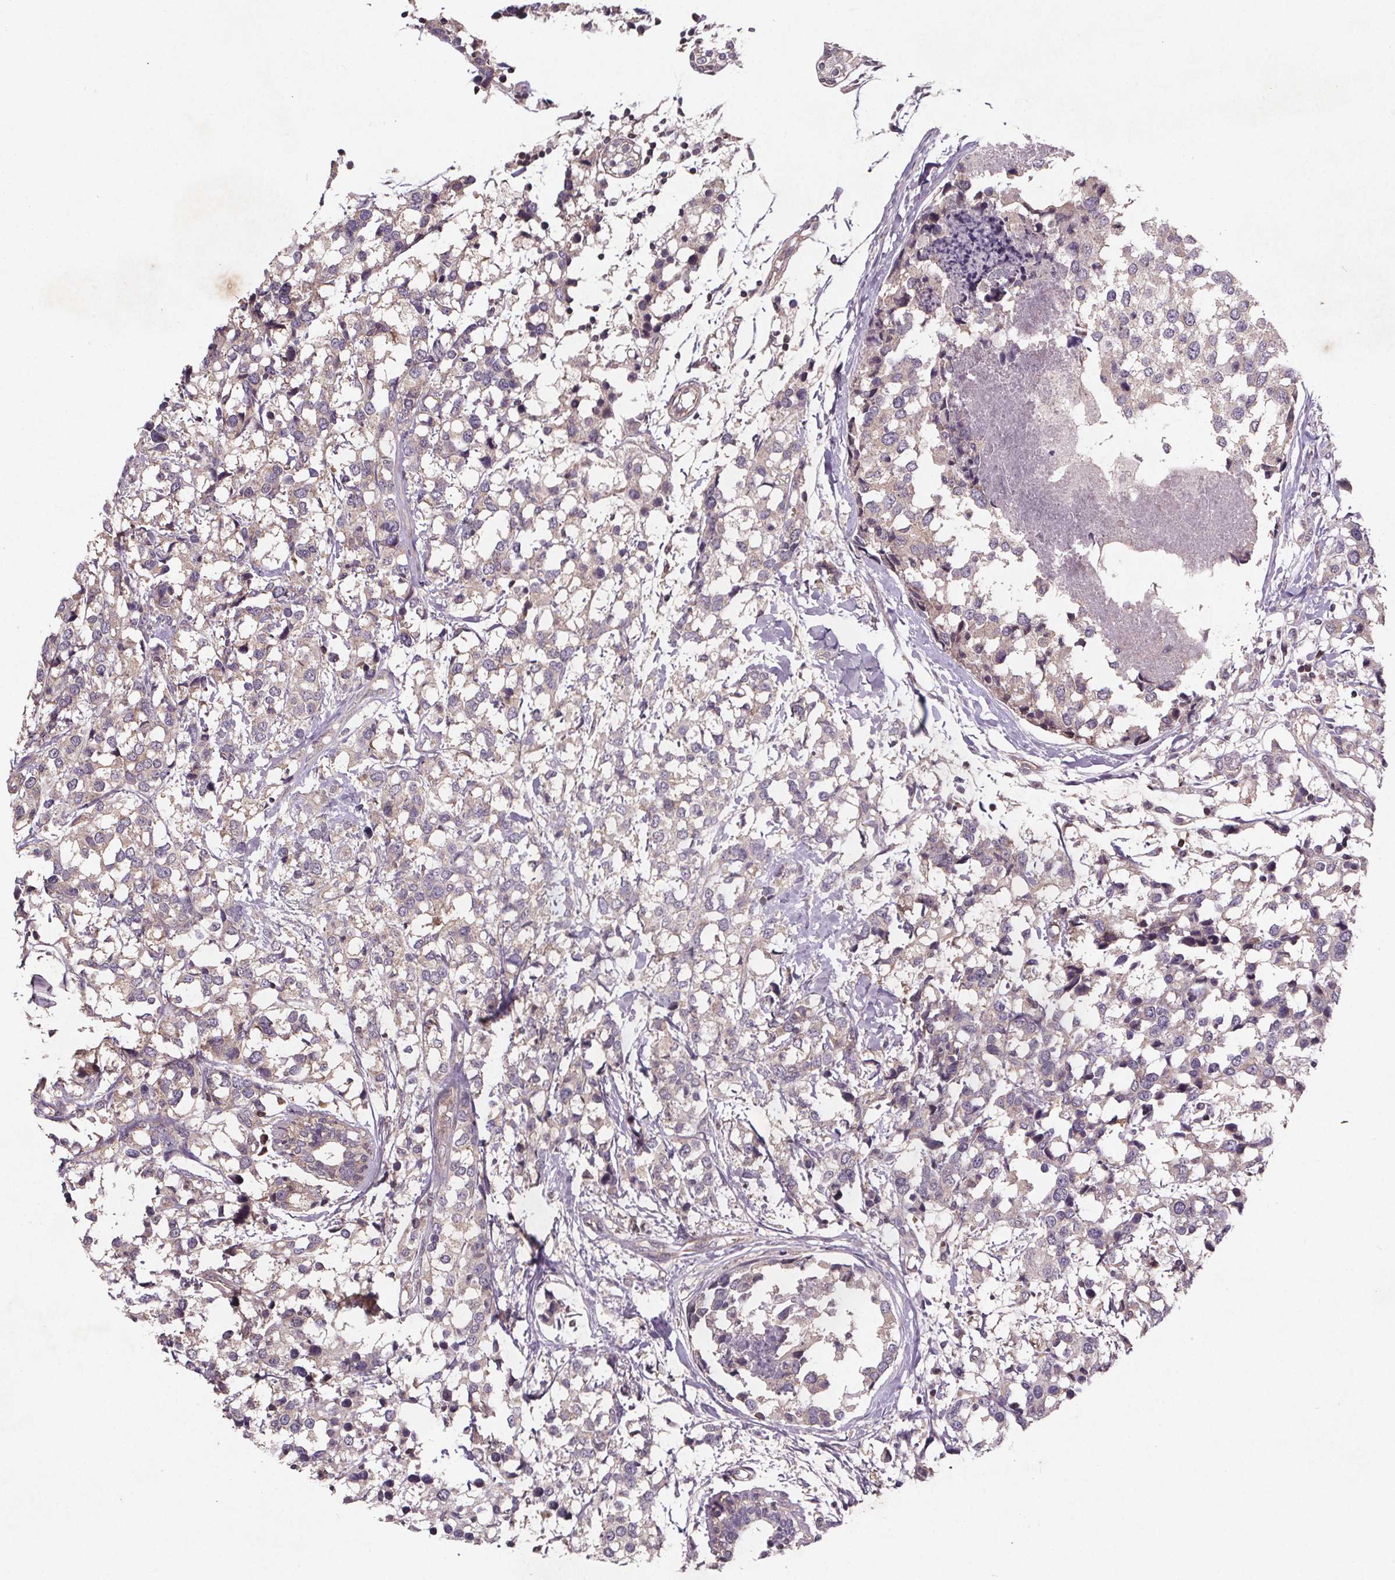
{"staining": {"intensity": "negative", "quantity": "none", "location": "none"}, "tissue": "breast cancer", "cell_type": "Tumor cells", "image_type": "cancer", "snomed": [{"axis": "morphology", "description": "Lobular carcinoma"}, {"axis": "topography", "description": "Breast"}], "caption": "IHC histopathology image of neoplastic tissue: breast lobular carcinoma stained with DAB demonstrates no significant protein staining in tumor cells.", "gene": "STRN3", "patient": {"sex": "female", "age": 59}}